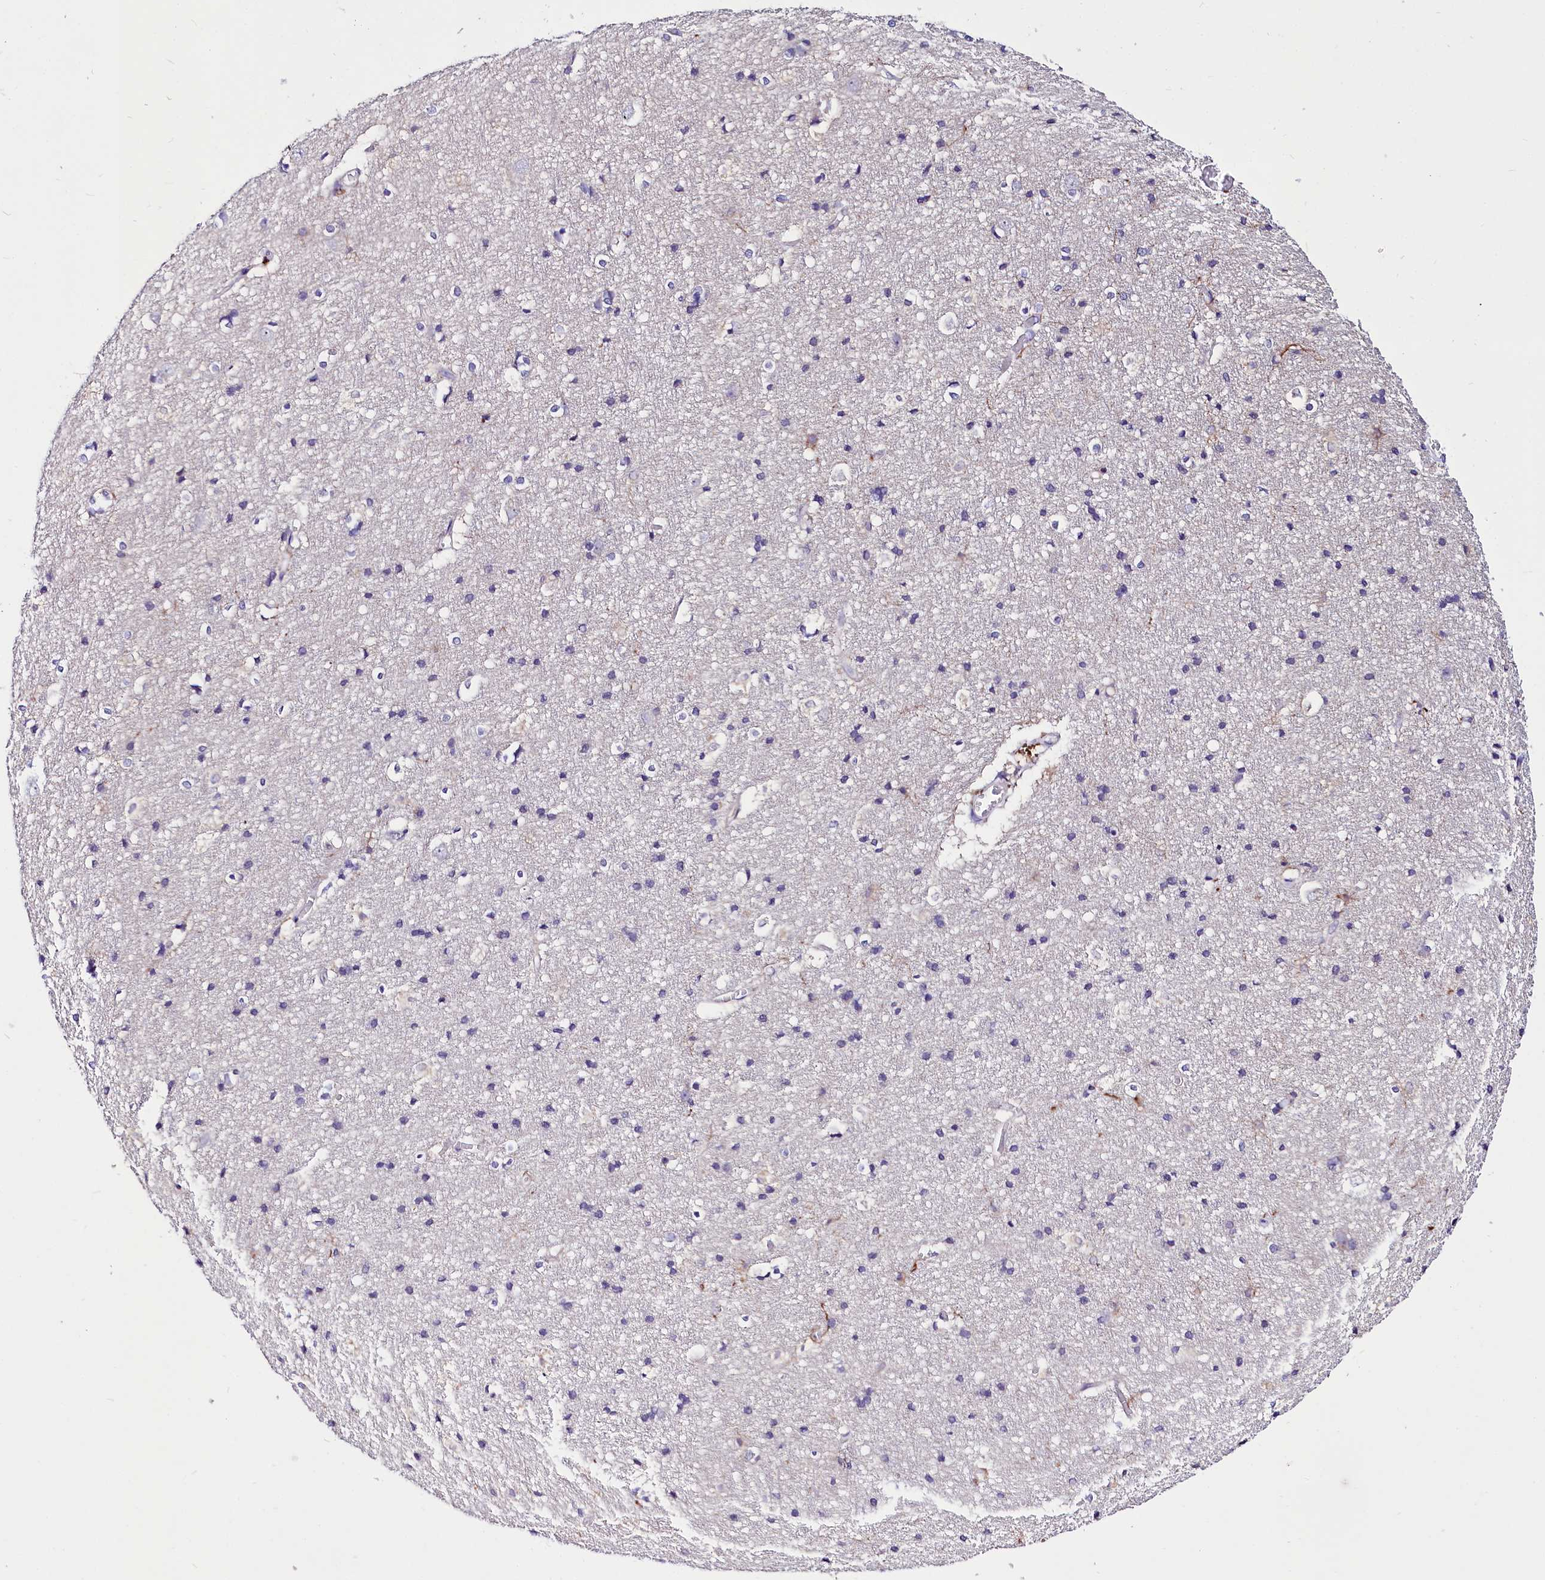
{"staining": {"intensity": "negative", "quantity": "none", "location": "none"}, "tissue": "cerebral cortex", "cell_type": "Endothelial cells", "image_type": "normal", "snomed": [{"axis": "morphology", "description": "Normal tissue, NOS"}, {"axis": "topography", "description": "Cerebral cortex"}], "caption": "Endothelial cells are negative for brown protein staining in unremarkable cerebral cortex.", "gene": "ABHD5", "patient": {"sex": "male", "age": 54}}